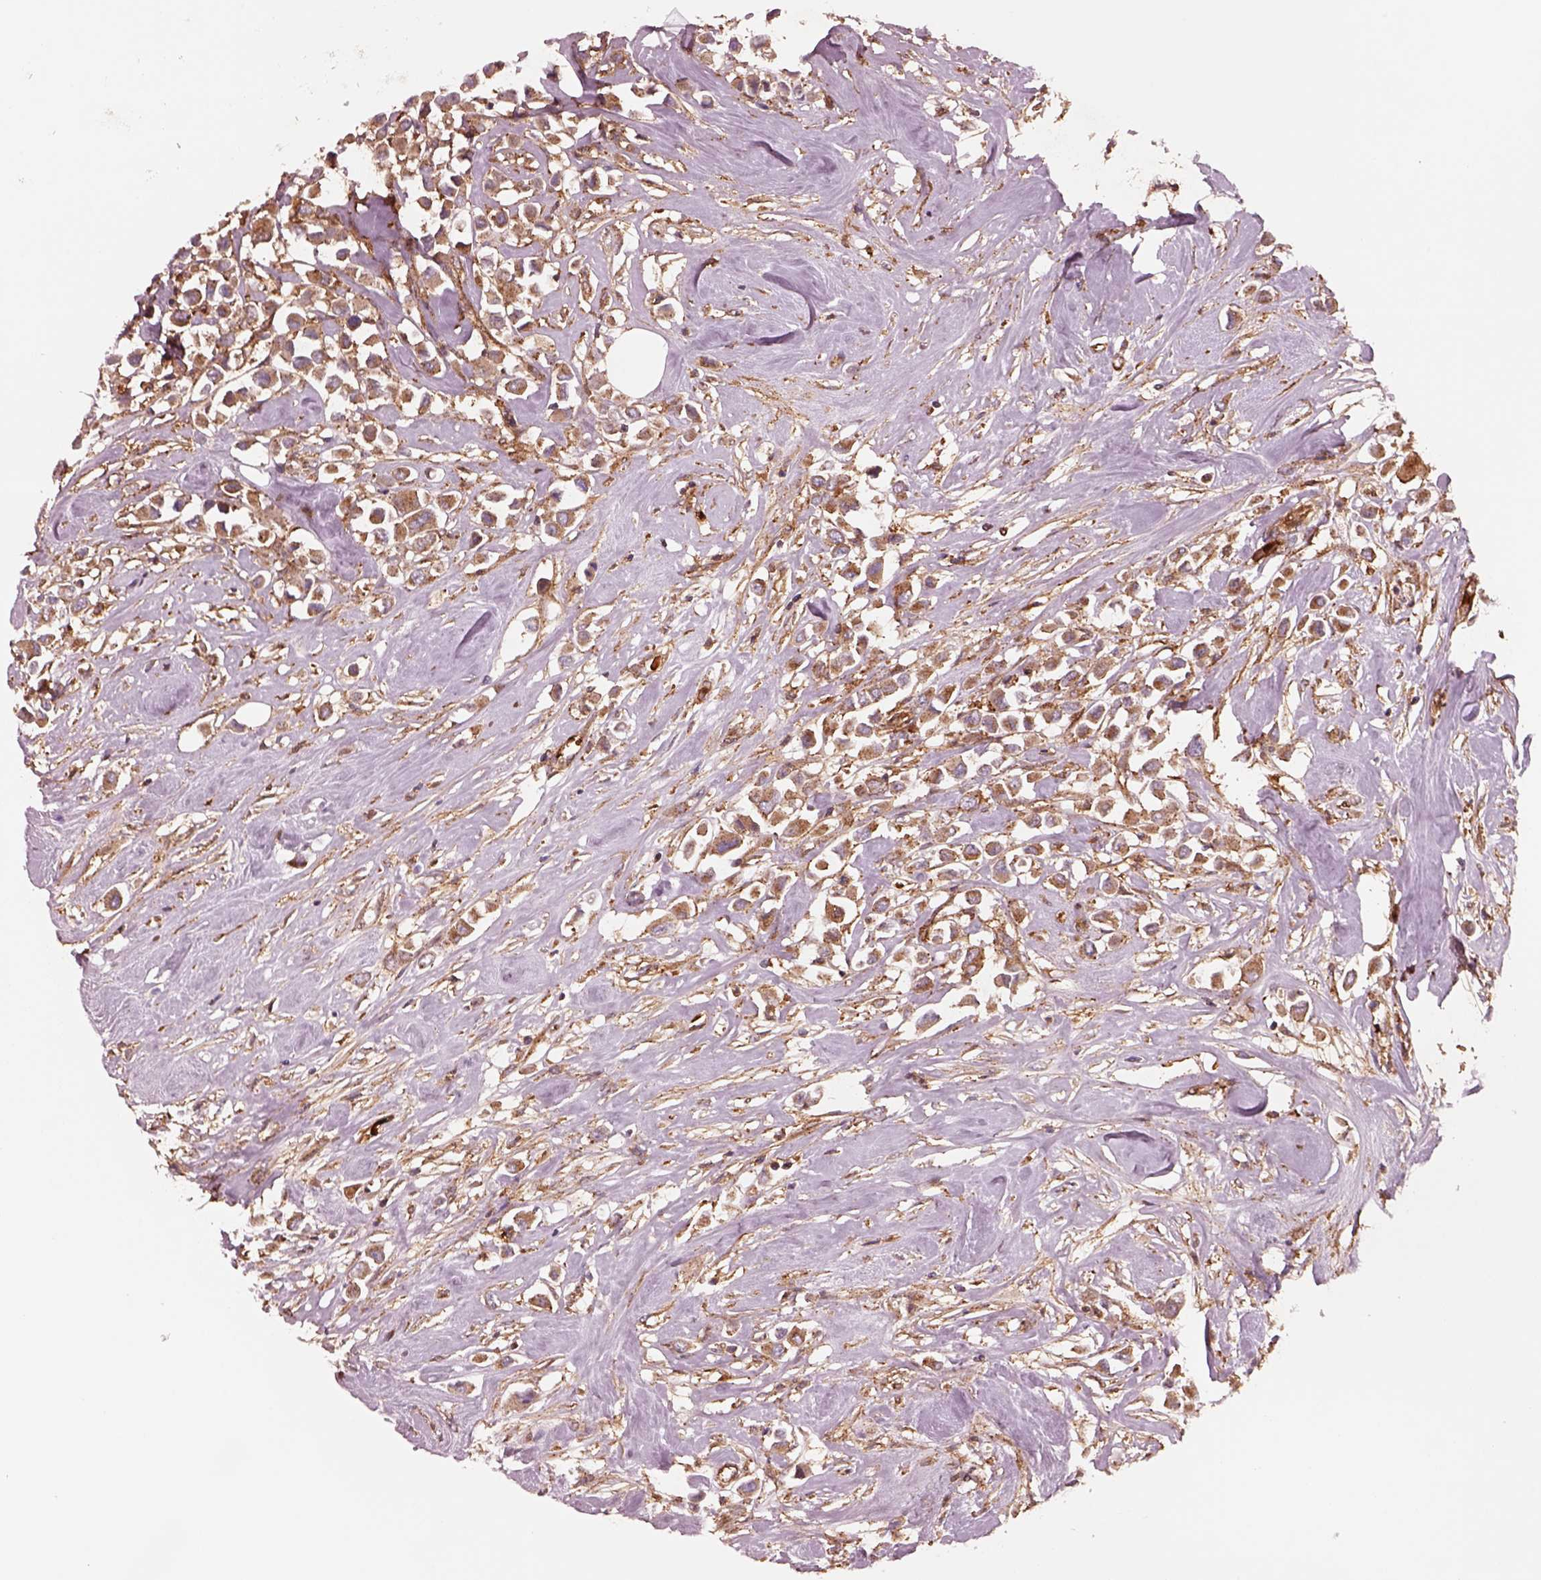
{"staining": {"intensity": "moderate", "quantity": ">75%", "location": "cytoplasmic/membranous"}, "tissue": "breast cancer", "cell_type": "Tumor cells", "image_type": "cancer", "snomed": [{"axis": "morphology", "description": "Duct carcinoma"}, {"axis": "topography", "description": "Breast"}], "caption": "Breast cancer (intraductal carcinoma) tissue shows moderate cytoplasmic/membranous positivity in approximately >75% of tumor cells Immunohistochemistry stains the protein of interest in brown and the nuclei are stained blue.", "gene": "WASHC2A", "patient": {"sex": "female", "age": 61}}